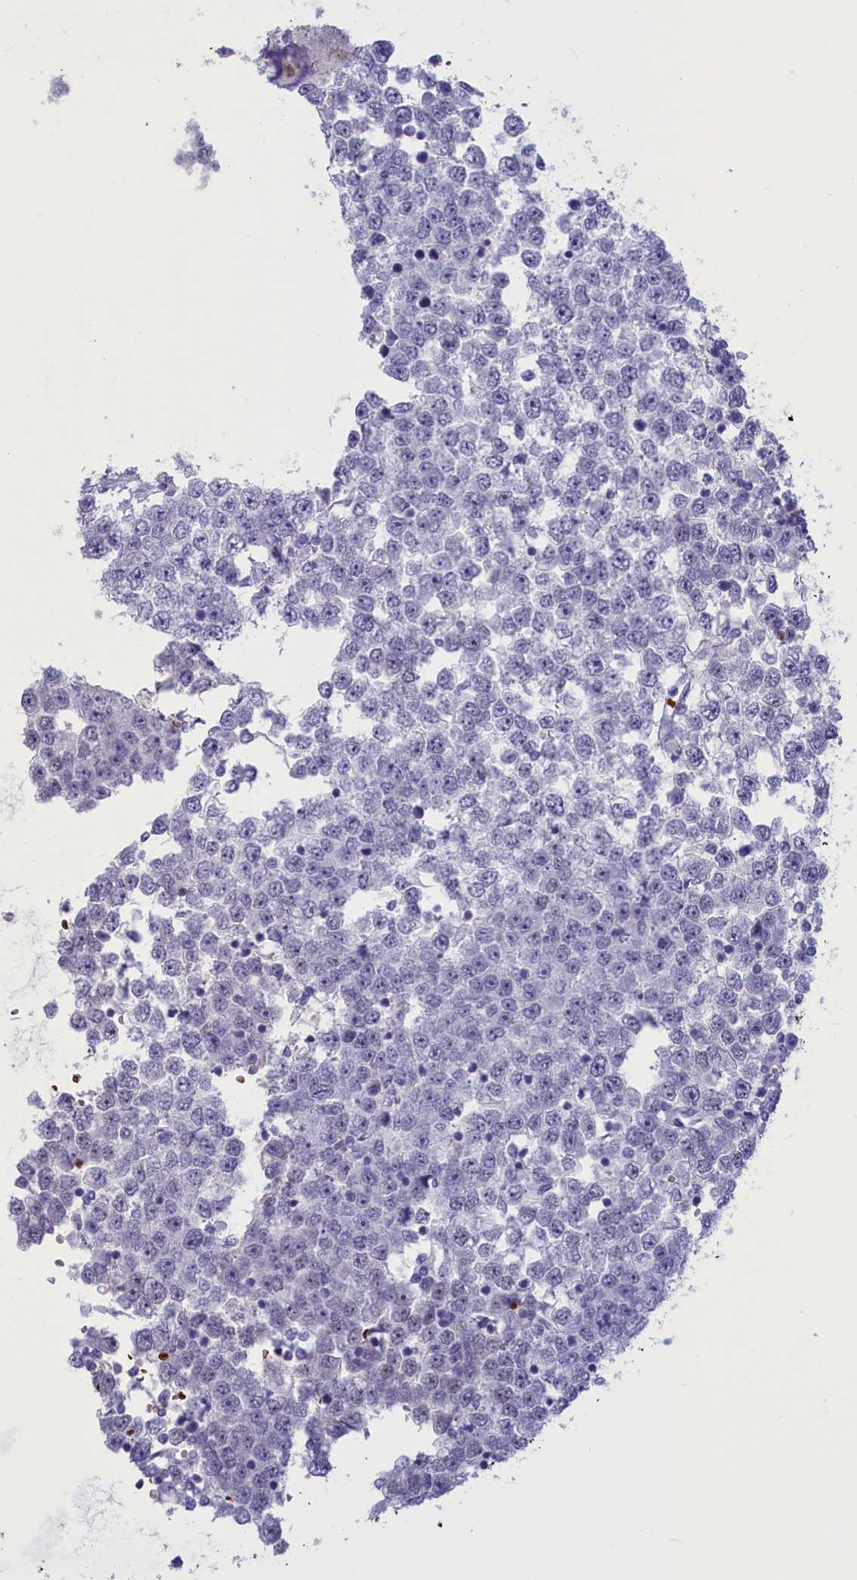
{"staining": {"intensity": "negative", "quantity": "none", "location": "none"}, "tissue": "testis cancer", "cell_type": "Tumor cells", "image_type": "cancer", "snomed": [{"axis": "morphology", "description": "Seminoma, NOS"}, {"axis": "topography", "description": "Testis"}], "caption": "IHC photomicrograph of seminoma (testis) stained for a protein (brown), which reveals no staining in tumor cells. The staining is performed using DAB brown chromogen with nuclei counter-stained in using hematoxylin.", "gene": "GAPDHS", "patient": {"sex": "male", "age": 65}}